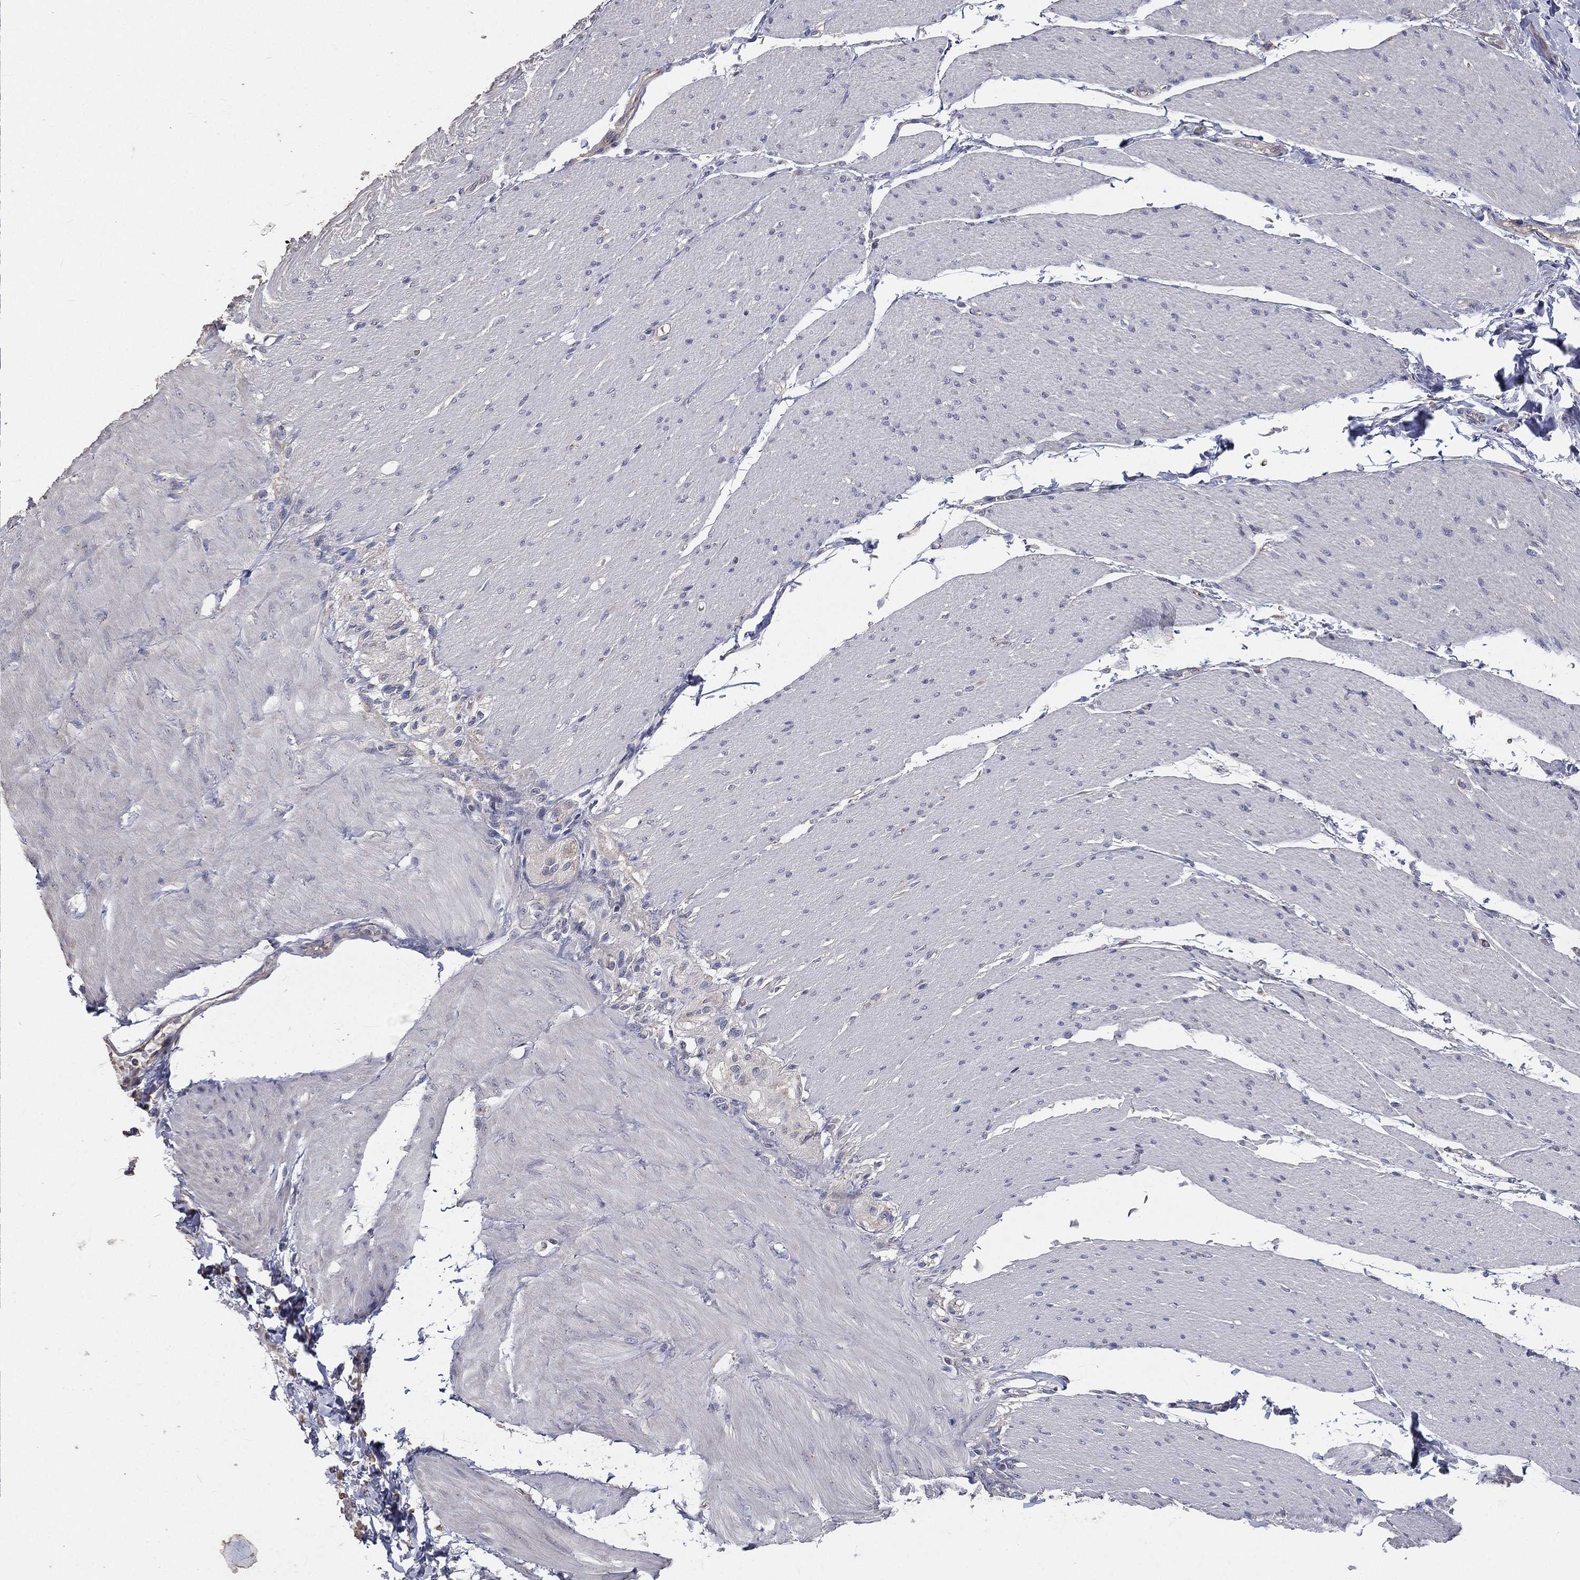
{"staining": {"intensity": "negative", "quantity": "none", "location": "none"}, "tissue": "adipose tissue", "cell_type": "Adipocytes", "image_type": "normal", "snomed": [{"axis": "morphology", "description": "Normal tissue, NOS"}, {"axis": "topography", "description": "Smooth muscle"}, {"axis": "topography", "description": "Duodenum"}, {"axis": "topography", "description": "Peripheral nerve tissue"}], "caption": "DAB (3,3'-diaminobenzidine) immunohistochemical staining of unremarkable adipose tissue exhibits no significant expression in adipocytes. Brightfield microscopy of immunohistochemistry (IHC) stained with DAB (brown) and hematoxylin (blue), captured at high magnification.", "gene": "CROCC", "patient": {"sex": "female", "age": 61}}